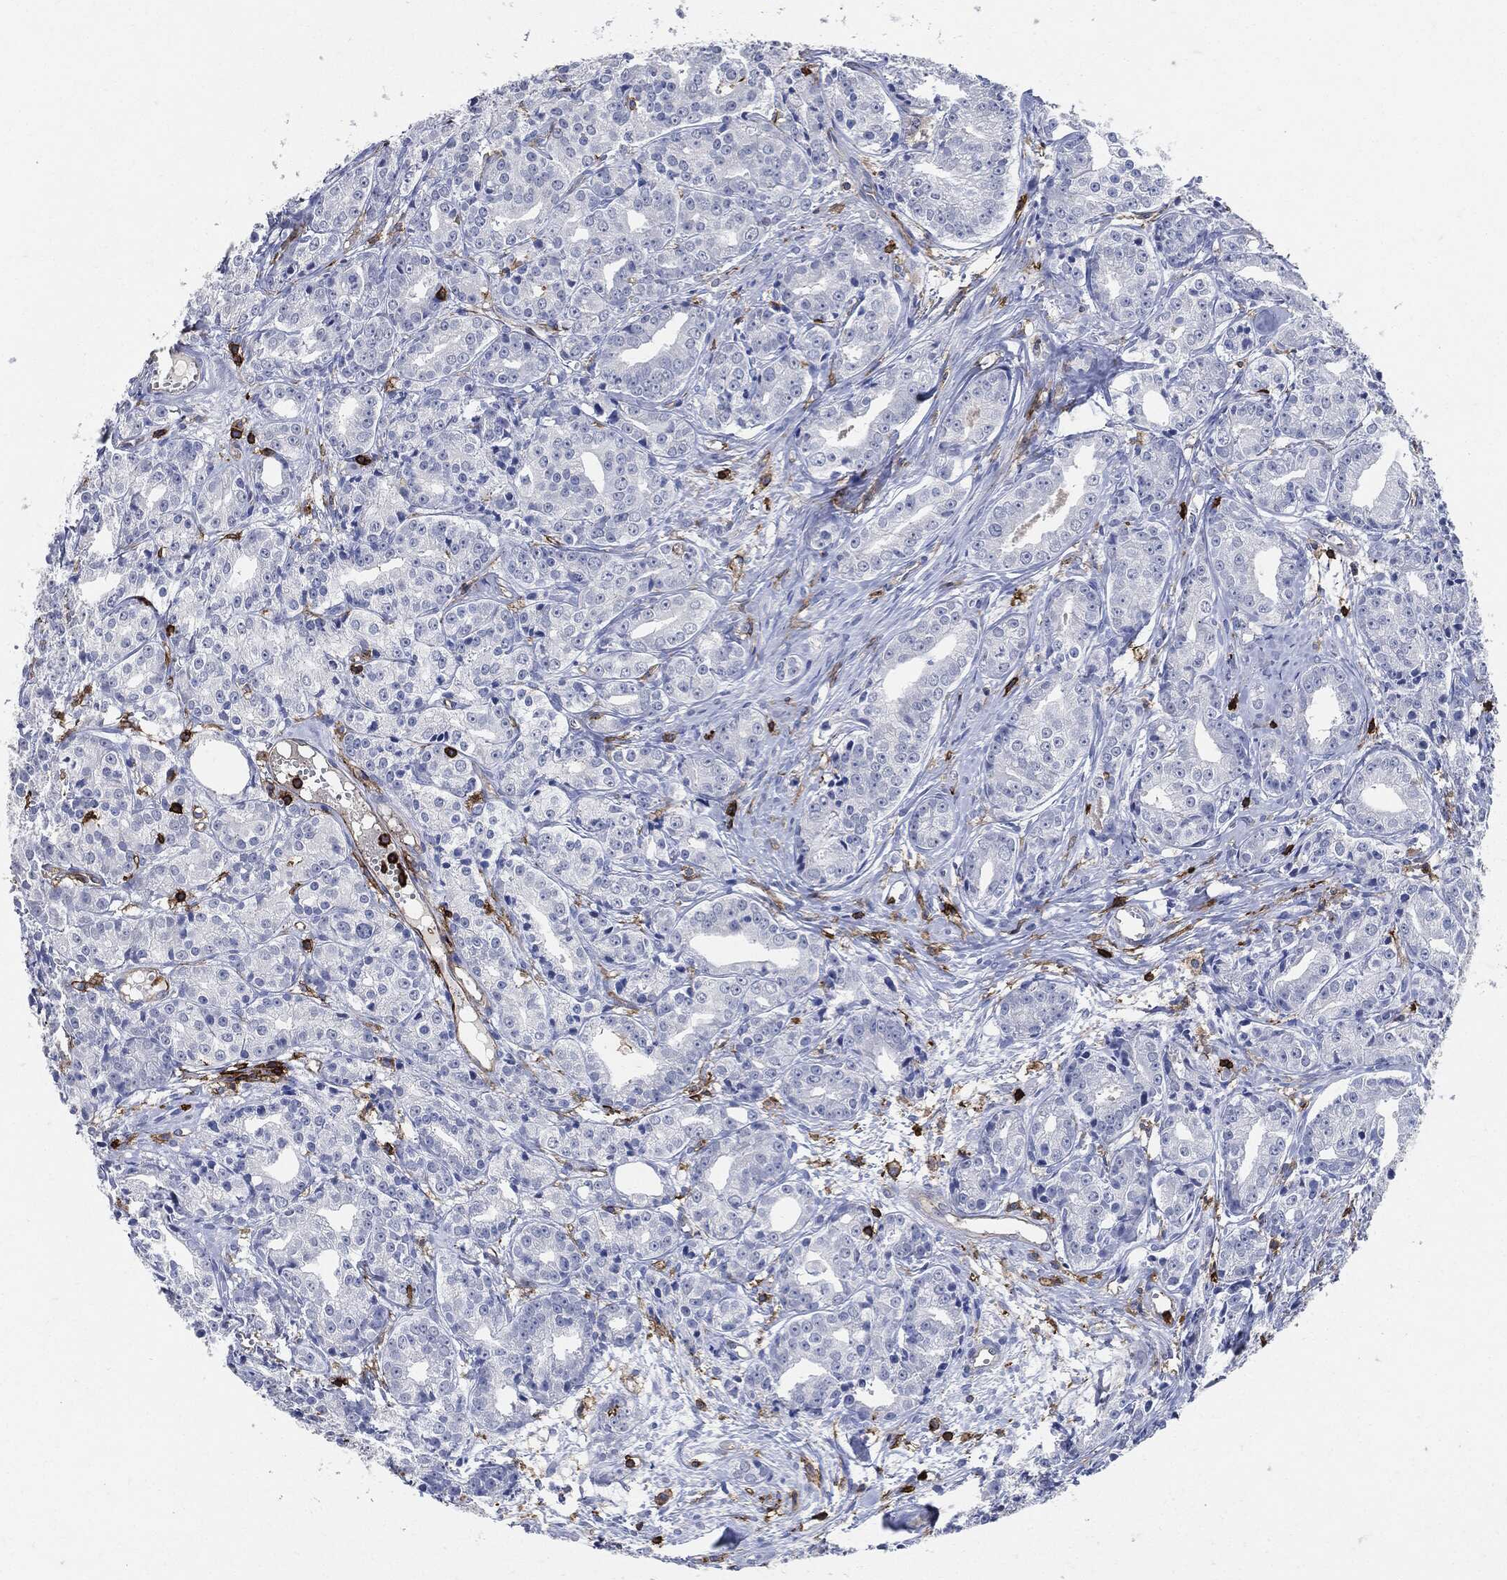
{"staining": {"intensity": "negative", "quantity": "none", "location": "none"}, "tissue": "prostate cancer", "cell_type": "Tumor cells", "image_type": "cancer", "snomed": [{"axis": "morphology", "description": "Adenocarcinoma, Medium grade"}, {"axis": "topography", "description": "Prostate"}], "caption": "A micrograph of human medium-grade adenocarcinoma (prostate) is negative for staining in tumor cells.", "gene": "PTPRC", "patient": {"sex": "male", "age": 74}}